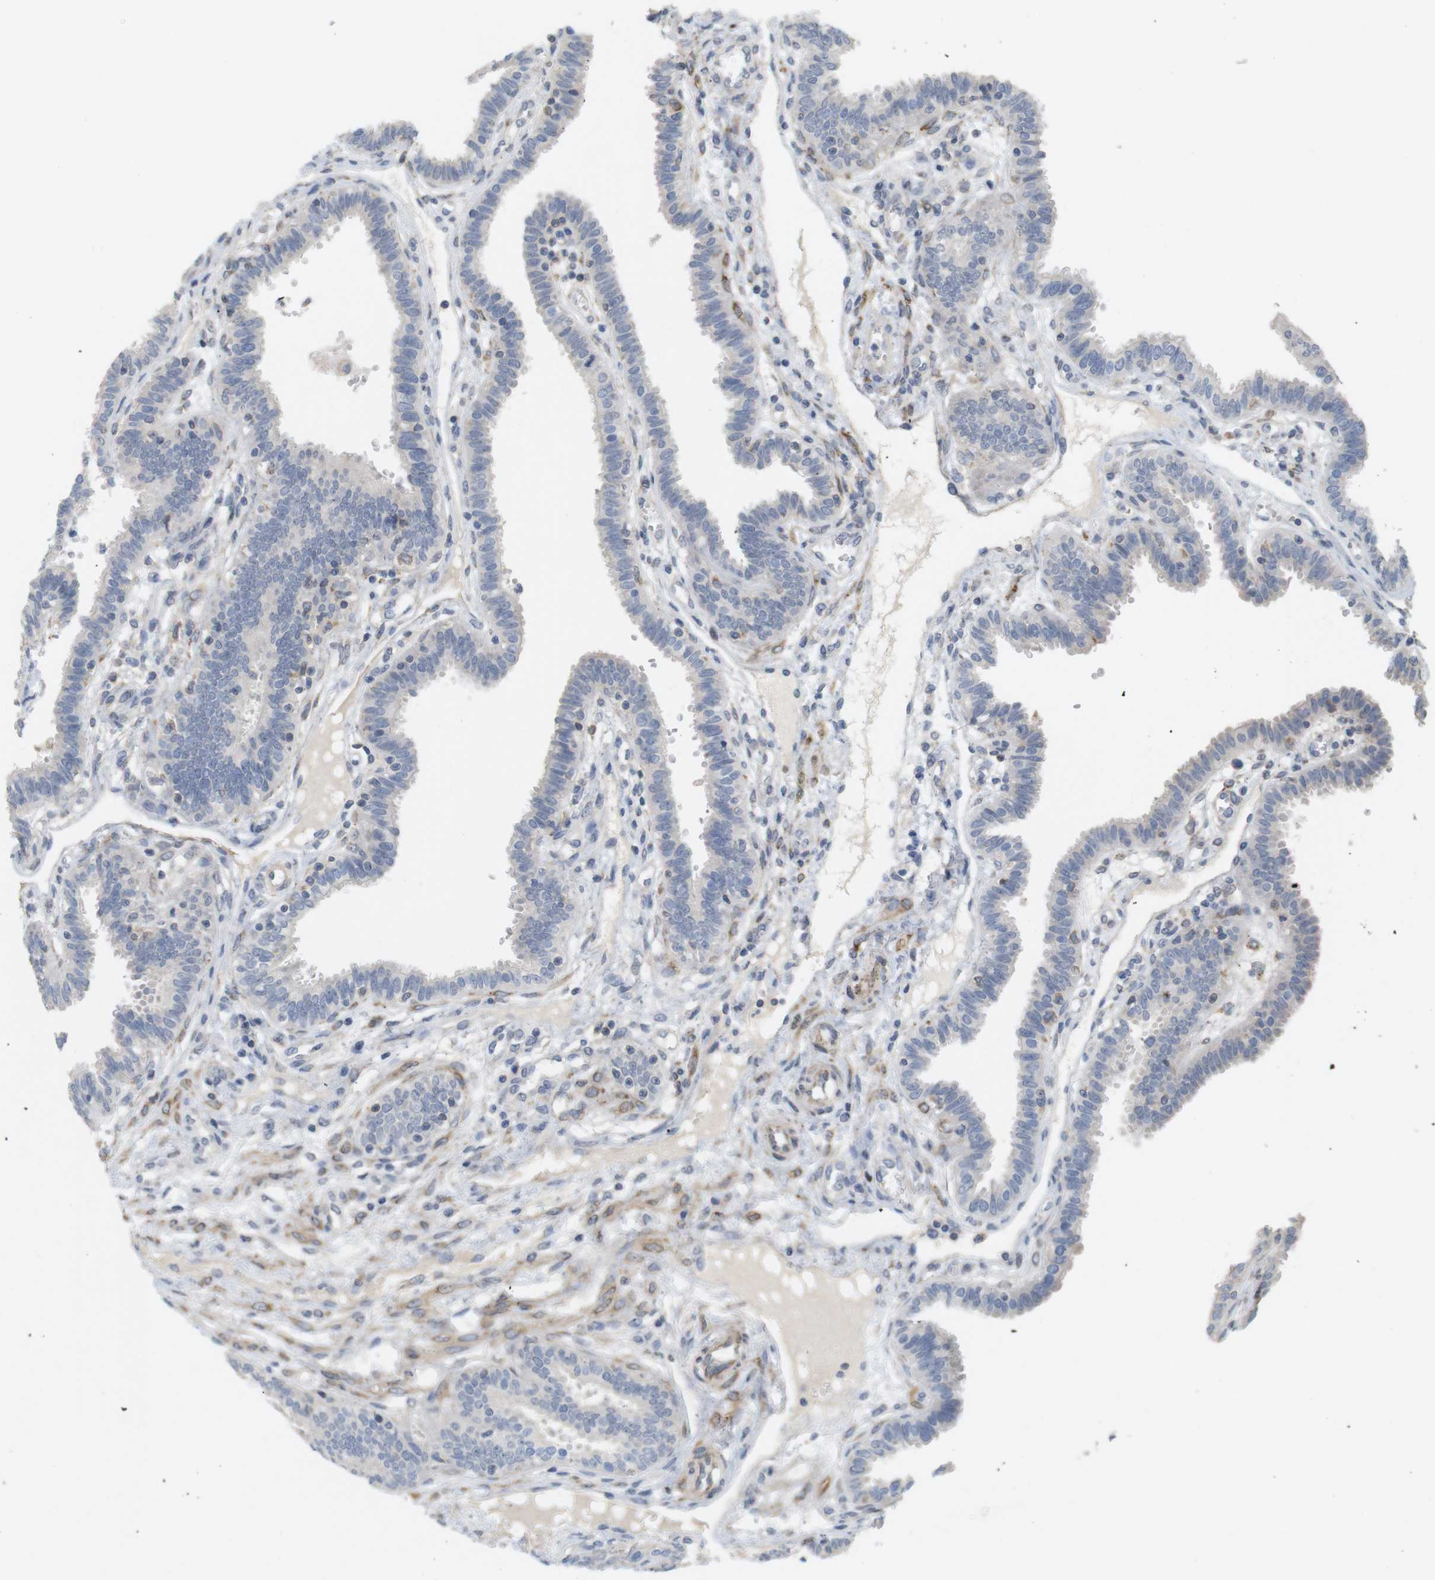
{"staining": {"intensity": "negative", "quantity": "none", "location": "none"}, "tissue": "fallopian tube", "cell_type": "Glandular cells", "image_type": "normal", "snomed": [{"axis": "morphology", "description": "Normal tissue, NOS"}, {"axis": "topography", "description": "Fallopian tube"}], "caption": "Immunohistochemical staining of normal fallopian tube shows no significant positivity in glandular cells.", "gene": "ITPR1", "patient": {"sex": "female", "age": 32}}